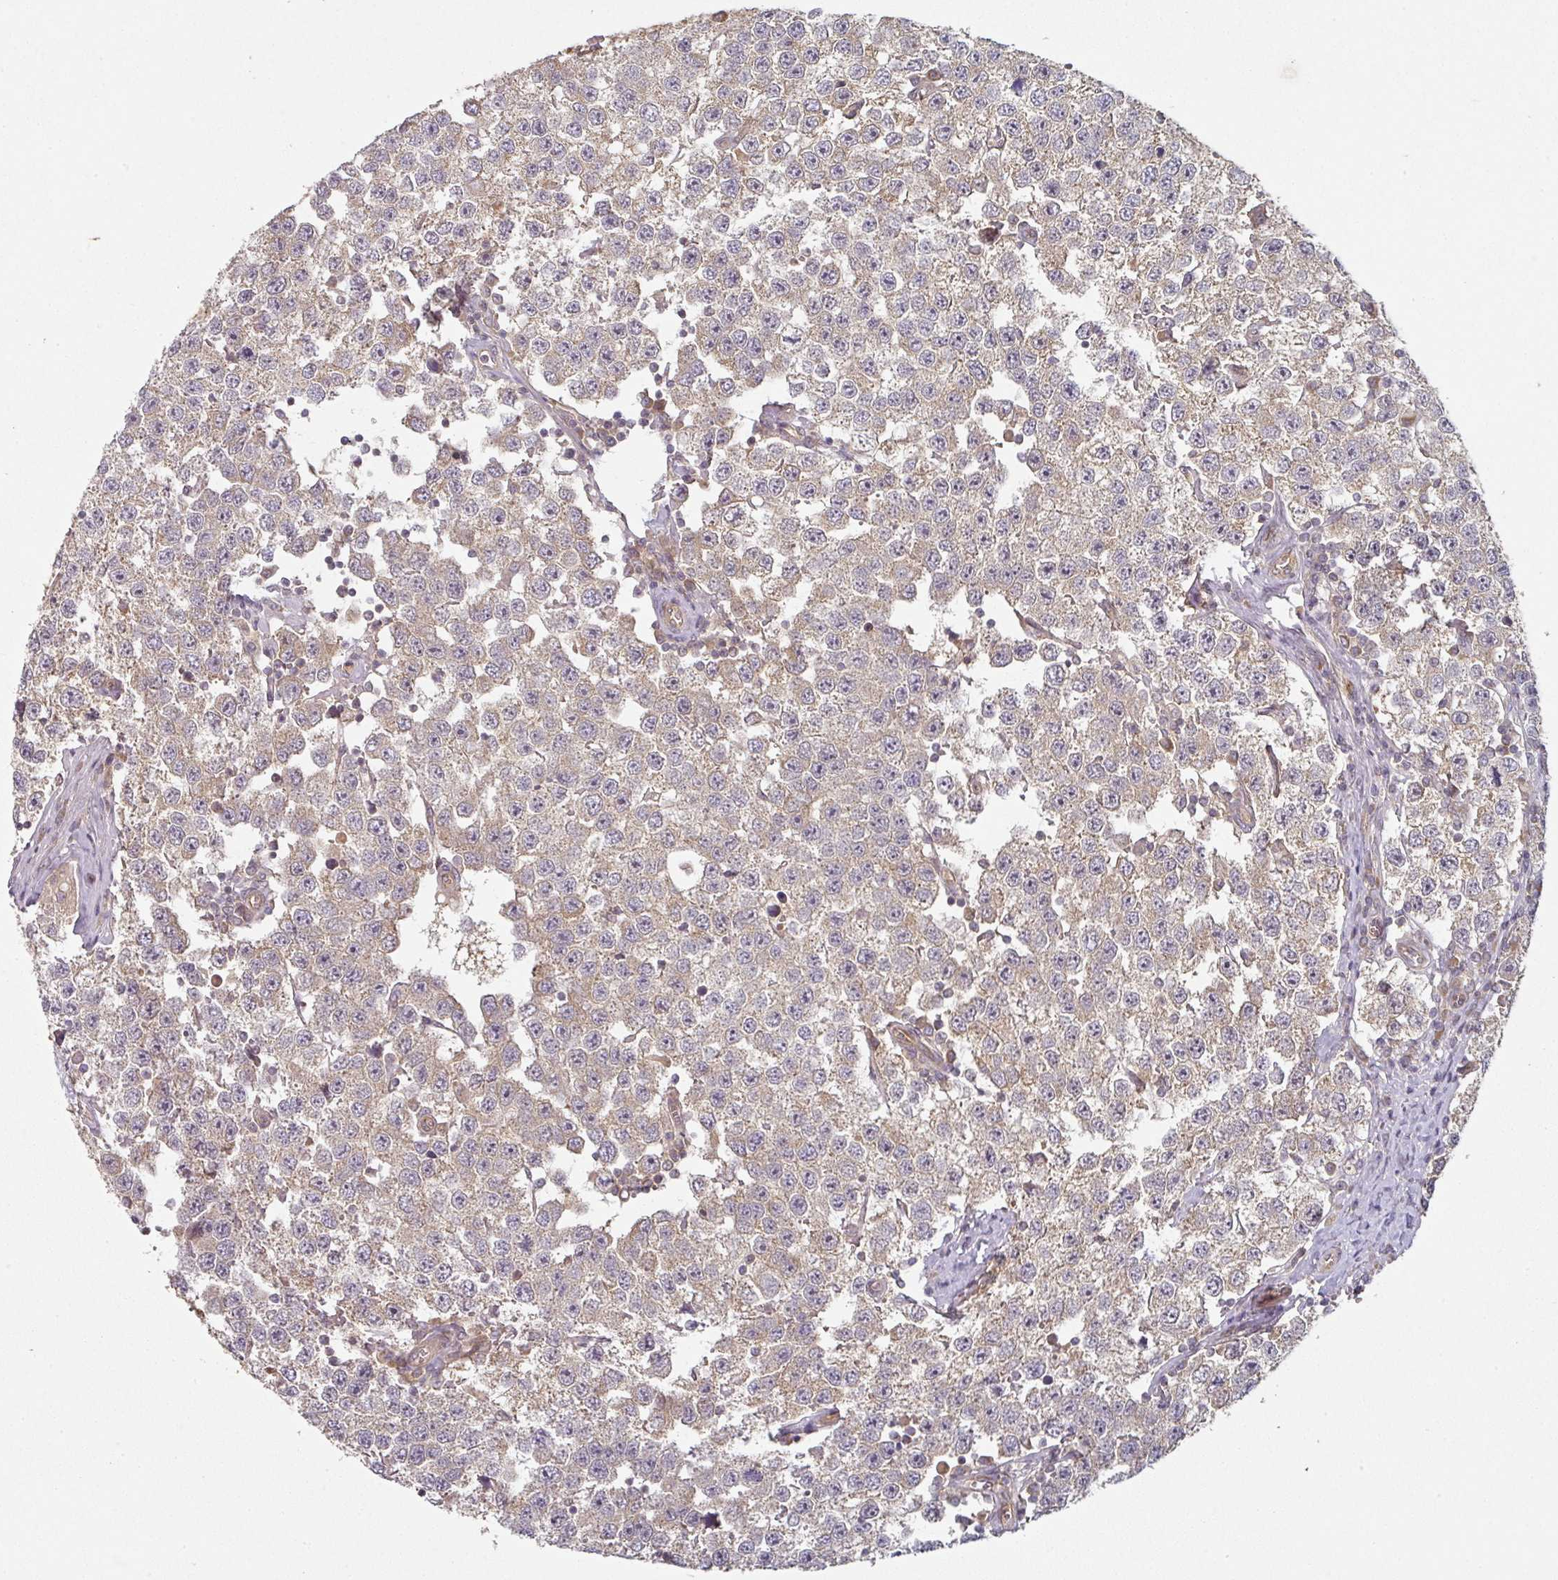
{"staining": {"intensity": "weak", "quantity": "<25%", "location": "cytoplasmic/membranous"}, "tissue": "testis cancer", "cell_type": "Tumor cells", "image_type": "cancer", "snomed": [{"axis": "morphology", "description": "Seminoma, NOS"}, {"axis": "topography", "description": "Testis"}], "caption": "Immunohistochemical staining of testis seminoma demonstrates no significant positivity in tumor cells.", "gene": "MAP2K2", "patient": {"sex": "male", "age": 34}}